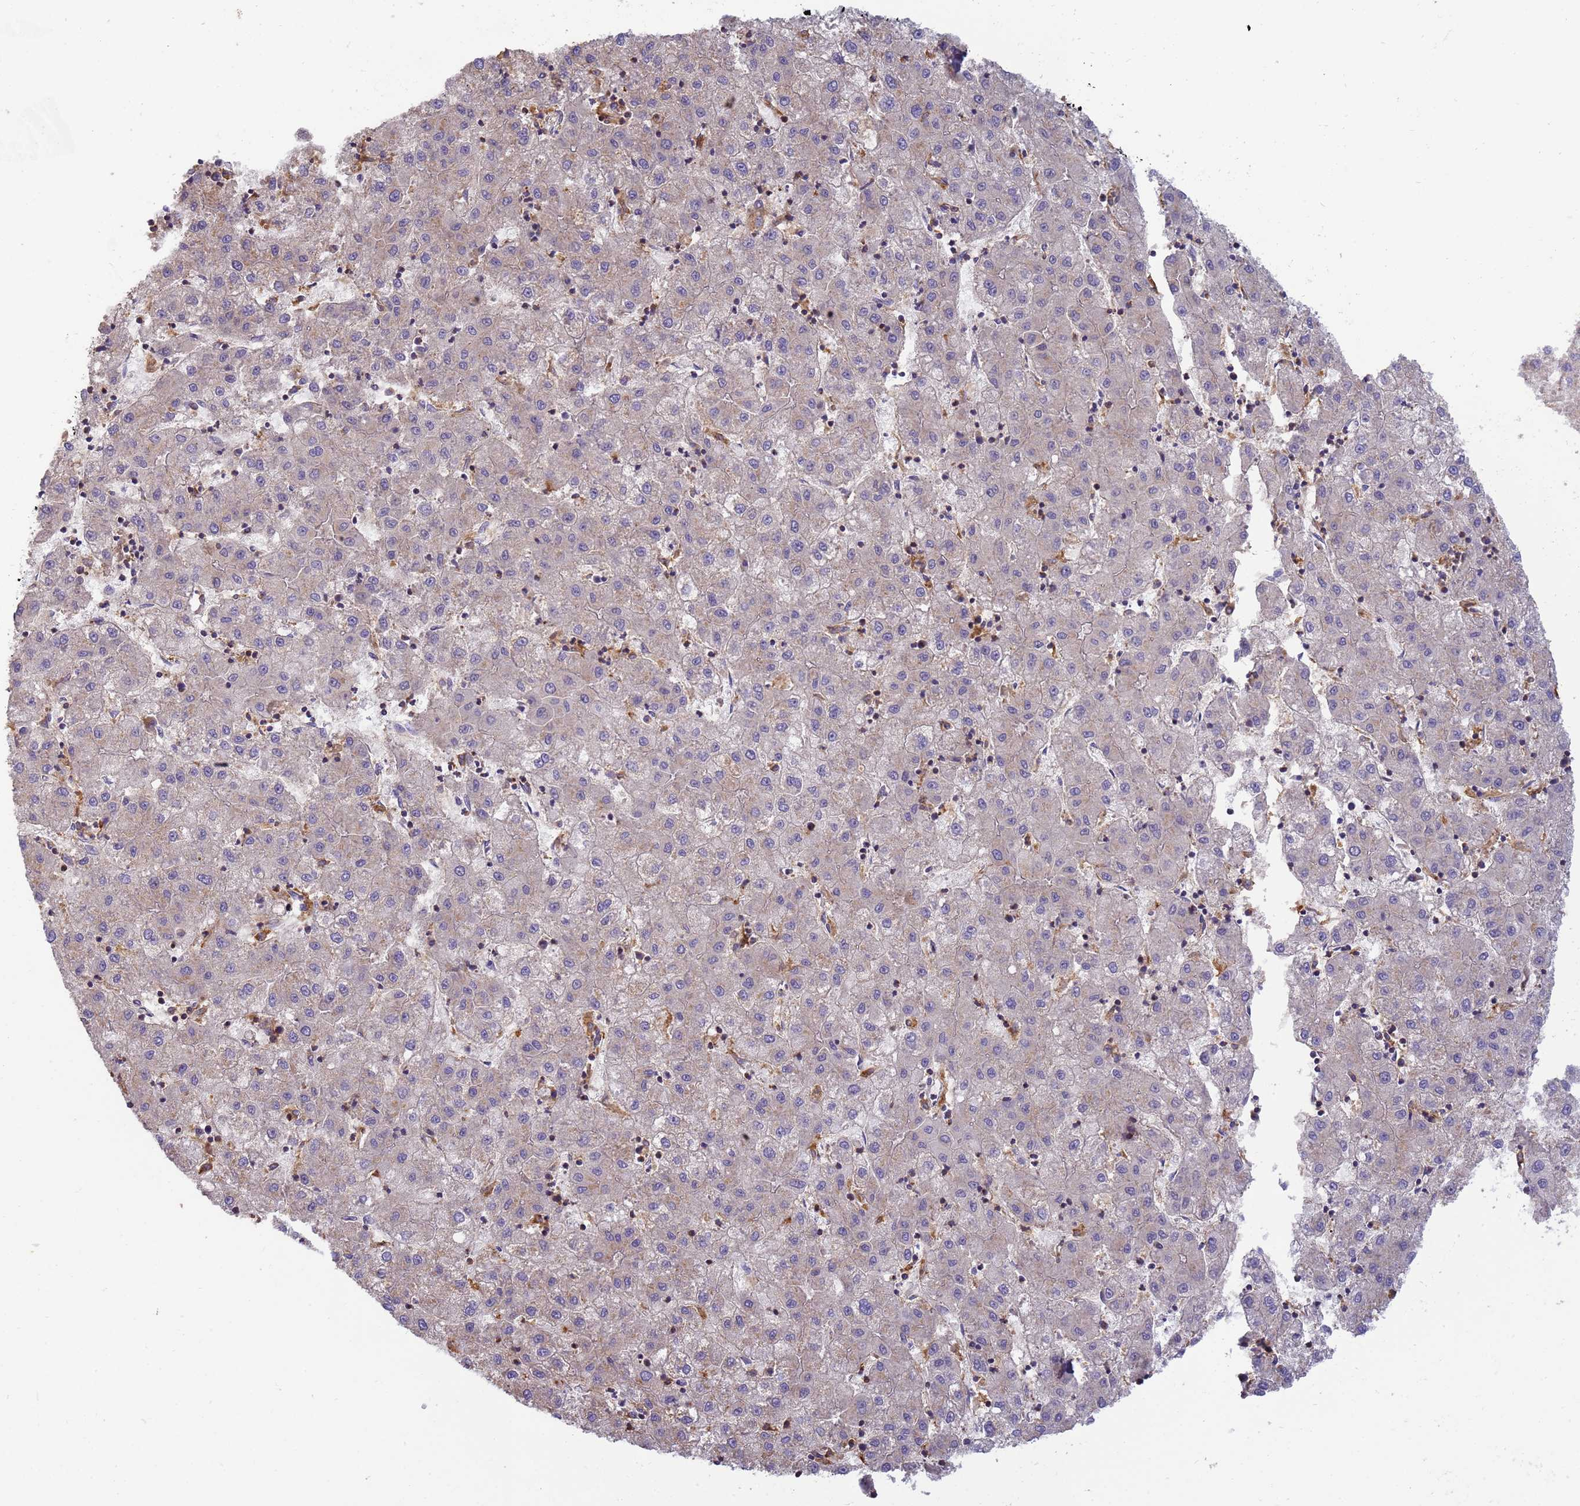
{"staining": {"intensity": "negative", "quantity": "none", "location": "none"}, "tissue": "liver cancer", "cell_type": "Tumor cells", "image_type": "cancer", "snomed": [{"axis": "morphology", "description": "Carcinoma, Hepatocellular, NOS"}, {"axis": "topography", "description": "Liver"}], "caption": "A high-resolution micrograph shows immunohistochemistry staining of liver cancer, which exhibits no significant staining in tumor cells. Nuclei are stained in blue.", "gene": "M6PR", "patient": {"sex": "male", "age": 72}}